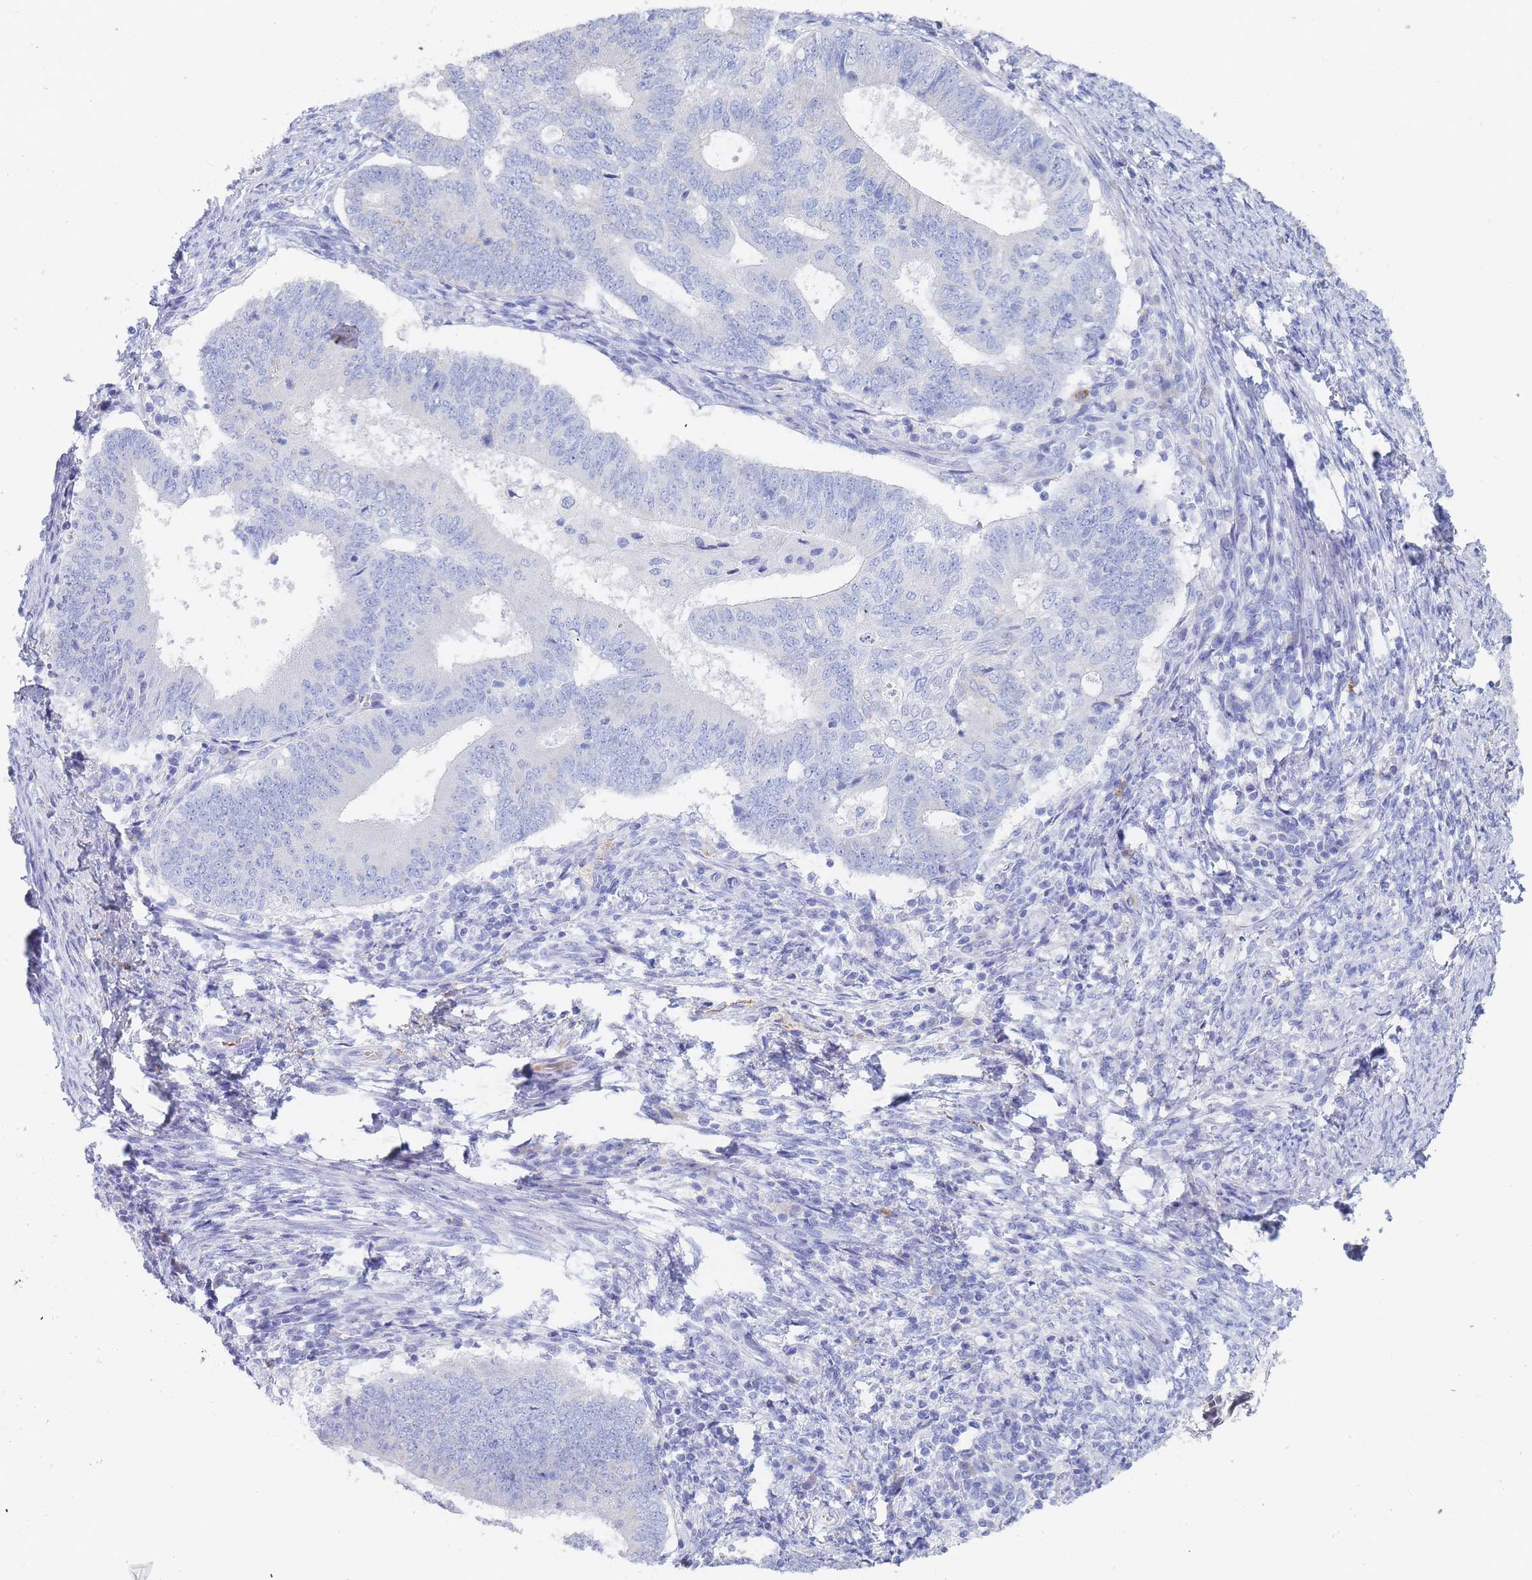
{"staining": {"intensity": "negative", "quantity": "none", "location": "none"}, "tissue": "endometrial cancer", "cell_type": "Tumor cells", "image_type": "cancer", "snomed": [{"axis": "morphology", "description": "Adenocarcinoma, NOS"}, {"axis": "topography", "description": "Endometrium"}], "caption": "Photomicrograph shows no significant protein positivity in tumor cells of endometrial cancer (adenocarcinoma).", "gene": "SLC25A35", "patient": {"sex": "female", "age": 70}}